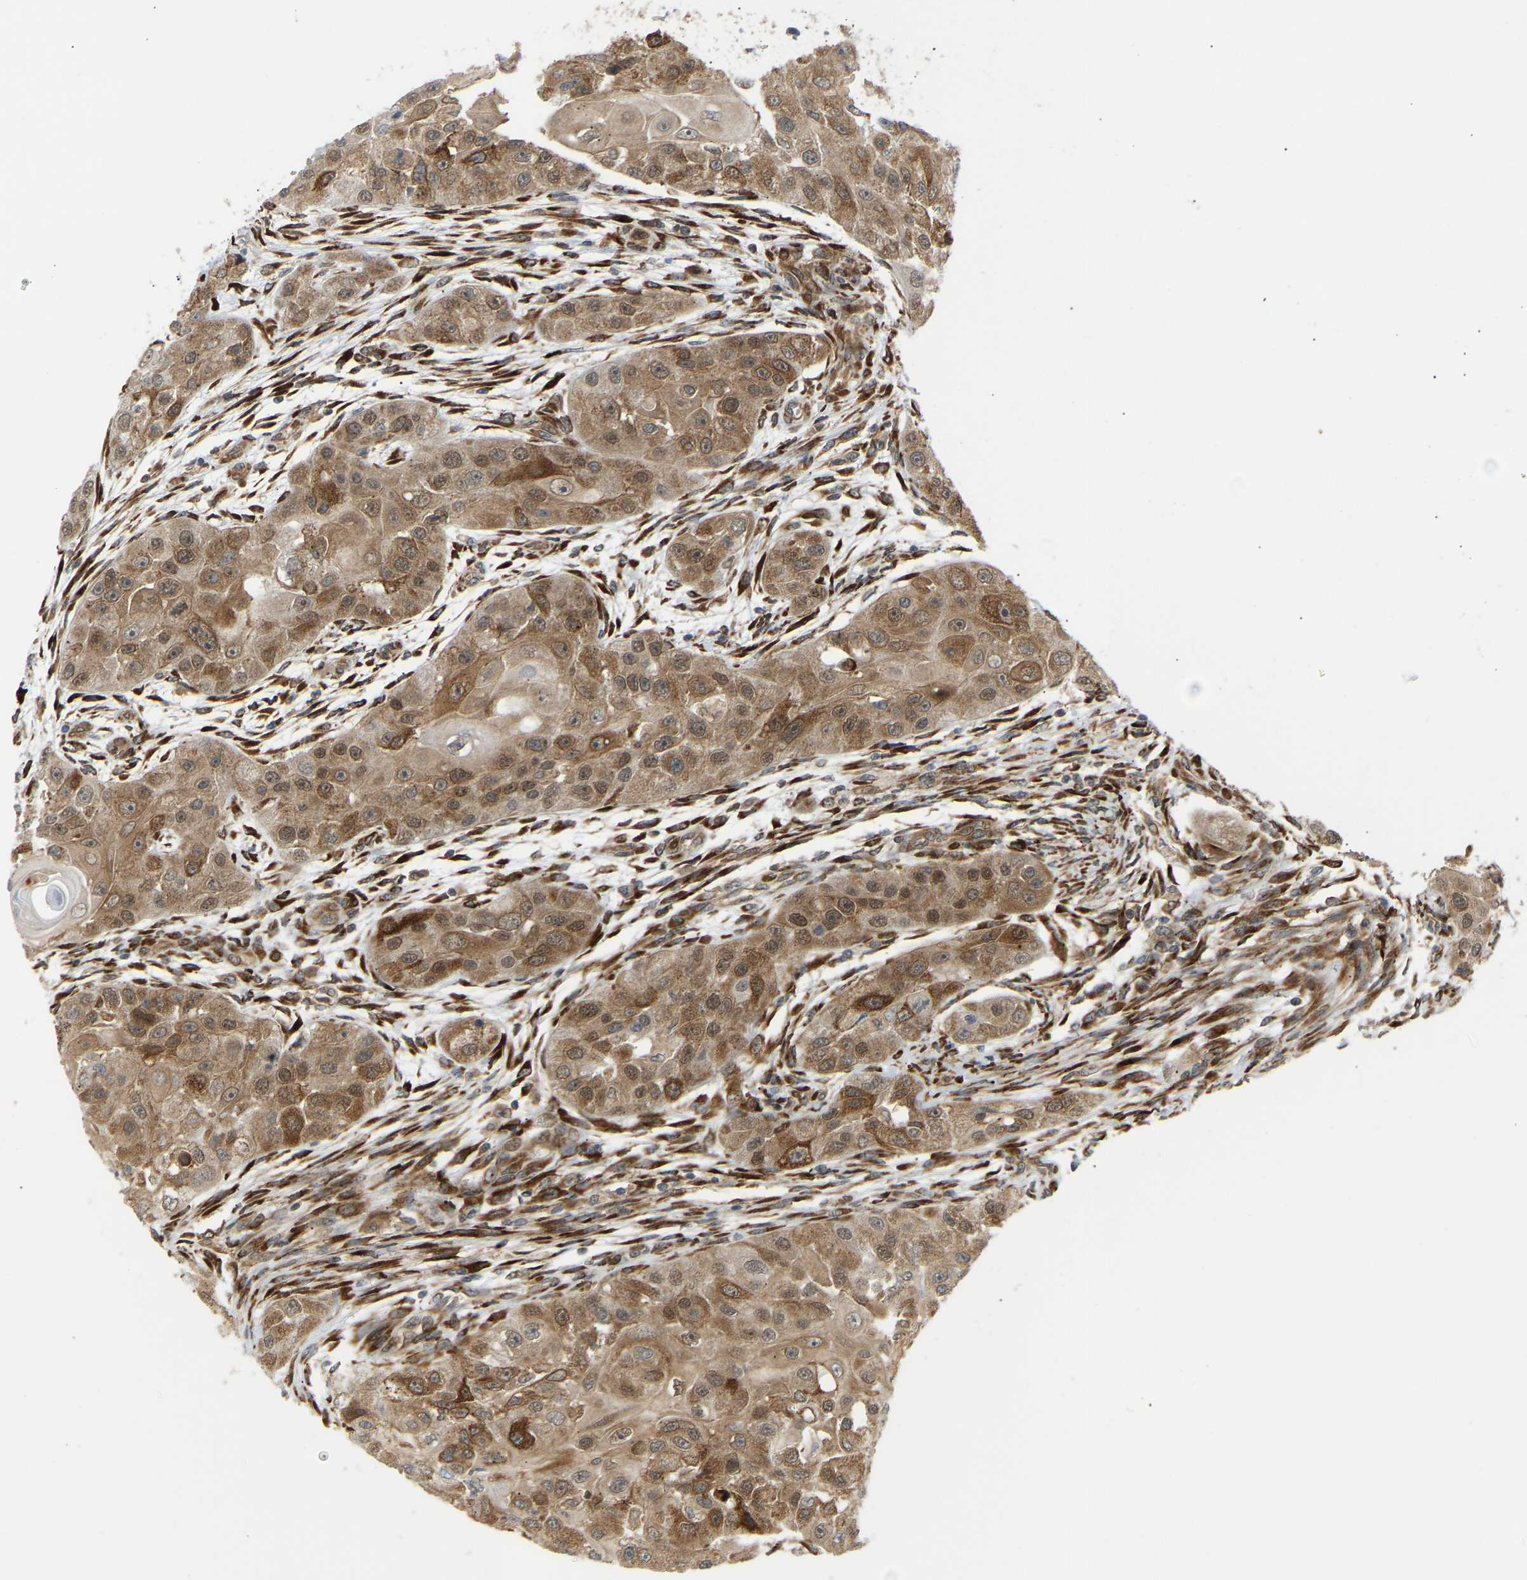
{"staining": {"intensity": "moderate", "quantity": ">75%", "location": "cytoplasmic/membranous,nuclear"}, "tissue": "head and neck cancer", "cell_type": "Tumor cells", "image_type": "cancer", "snomed": [{"axis": "morphology", "description": "Normal tissue, NOS"}, {"axis": "morphology", "description": "Squamous cell carcinoma, NOS"}, {"axis": "topography", "description": "Skeletal muscle"}, {"axis": "topography", "description": "Head-Neck"}], "caption": "Human head and neck squamous cell carcinoma stained with a protein marker shows moderate staining in tumor cells.", "gene": "PLCG2", "patient": {"sex": "male", "age": 51}}